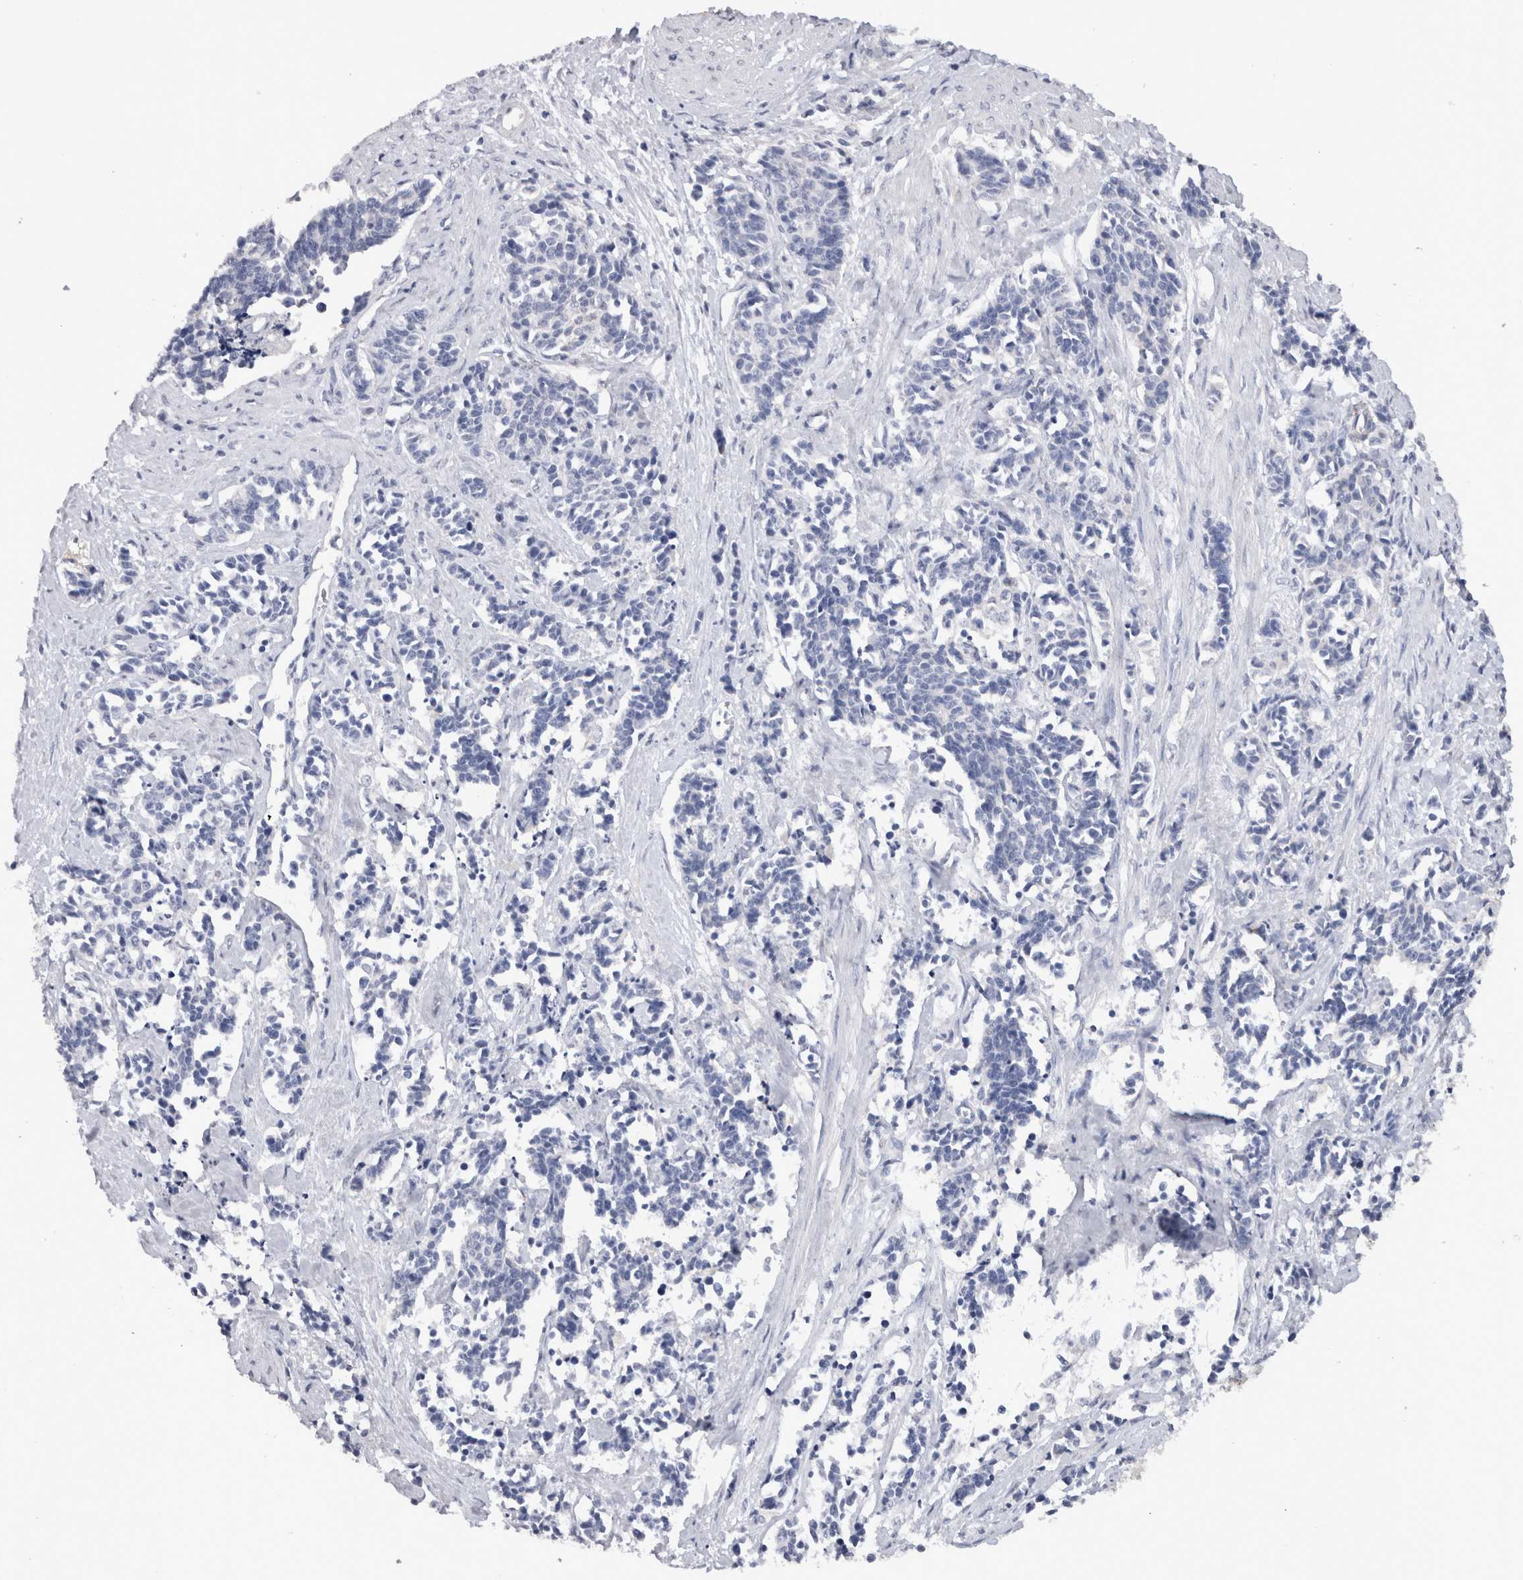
{"staining": {"intensity": "negative", "quantity": "none", "location": "none"}, "tissue": "cervical cancer", "cell_type": "Tumor cells", "image_type": "cancer", "snomed": [{"axis": "morphology", "description": "Squamous cell carcinoma, NOS"}, {"axis": "topography", "description": "Cervix"}], "caption": "Immunohistochemical staining of cervical squamous cell carcinoma shows no significant staining in tumor cells.", "gene": "CDH6", "patient": {"sex": "female", "age": 35}}